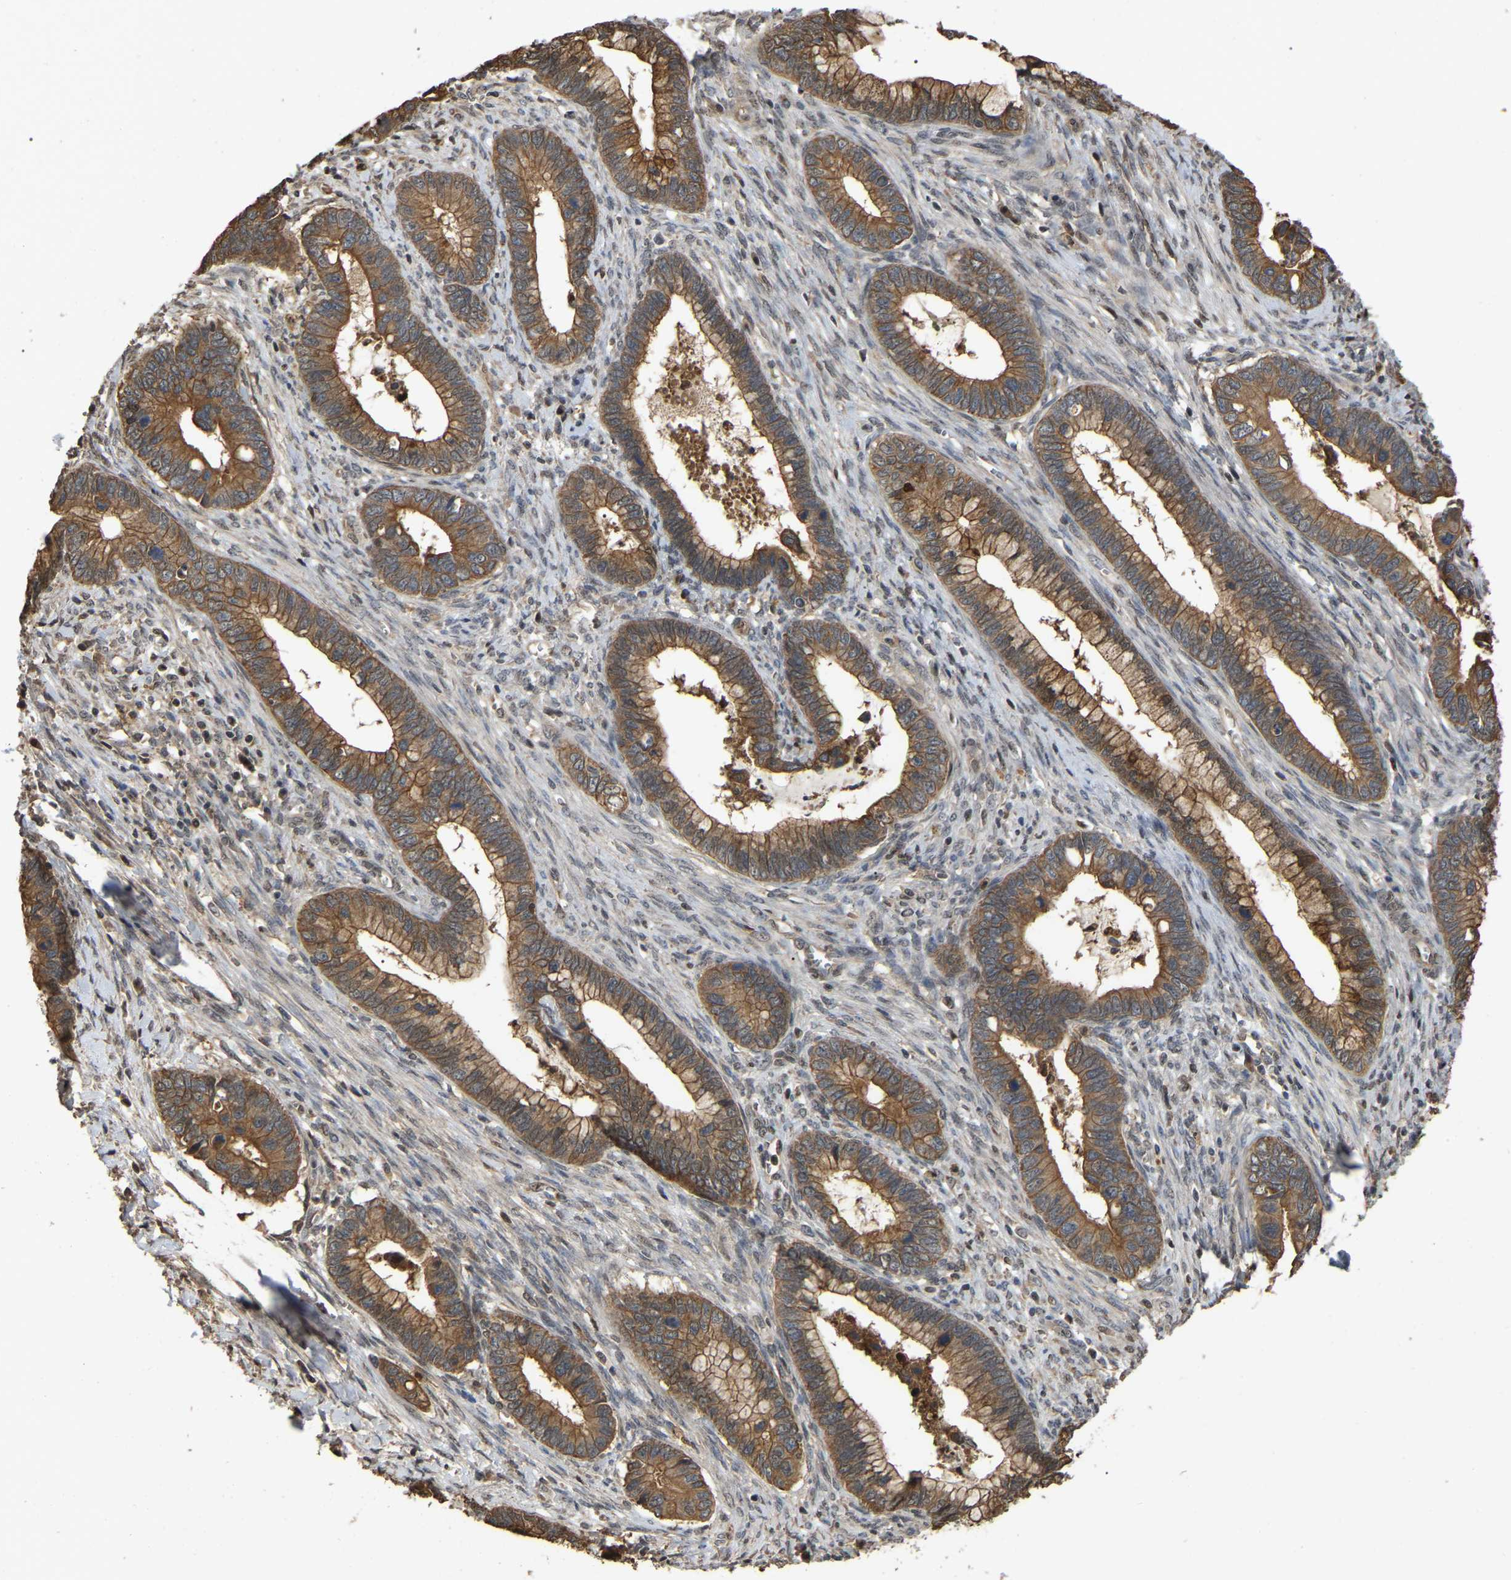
{"staining": {"intensity": "moderate", "quantity": ">75%", "location": "cytoplasmic/membranous"}, "tissue": "cervical cancer", "cell_type": "Tumor cells", "image_type": "cancer", "snomed": [{"axis": "morphology", "description": "Adenocarcinoma, NOS"}, {"axis": "topography", "description": "Cervix"}], "caption": "This is a micrograph of IHC staining of cervical cancer (adenocarcinoma), which shows moderate expression in the cytoplasmic/membranous of tumor cells.", "gene": "FAM219A", "patient": {"sex": "female", "age": 44}}